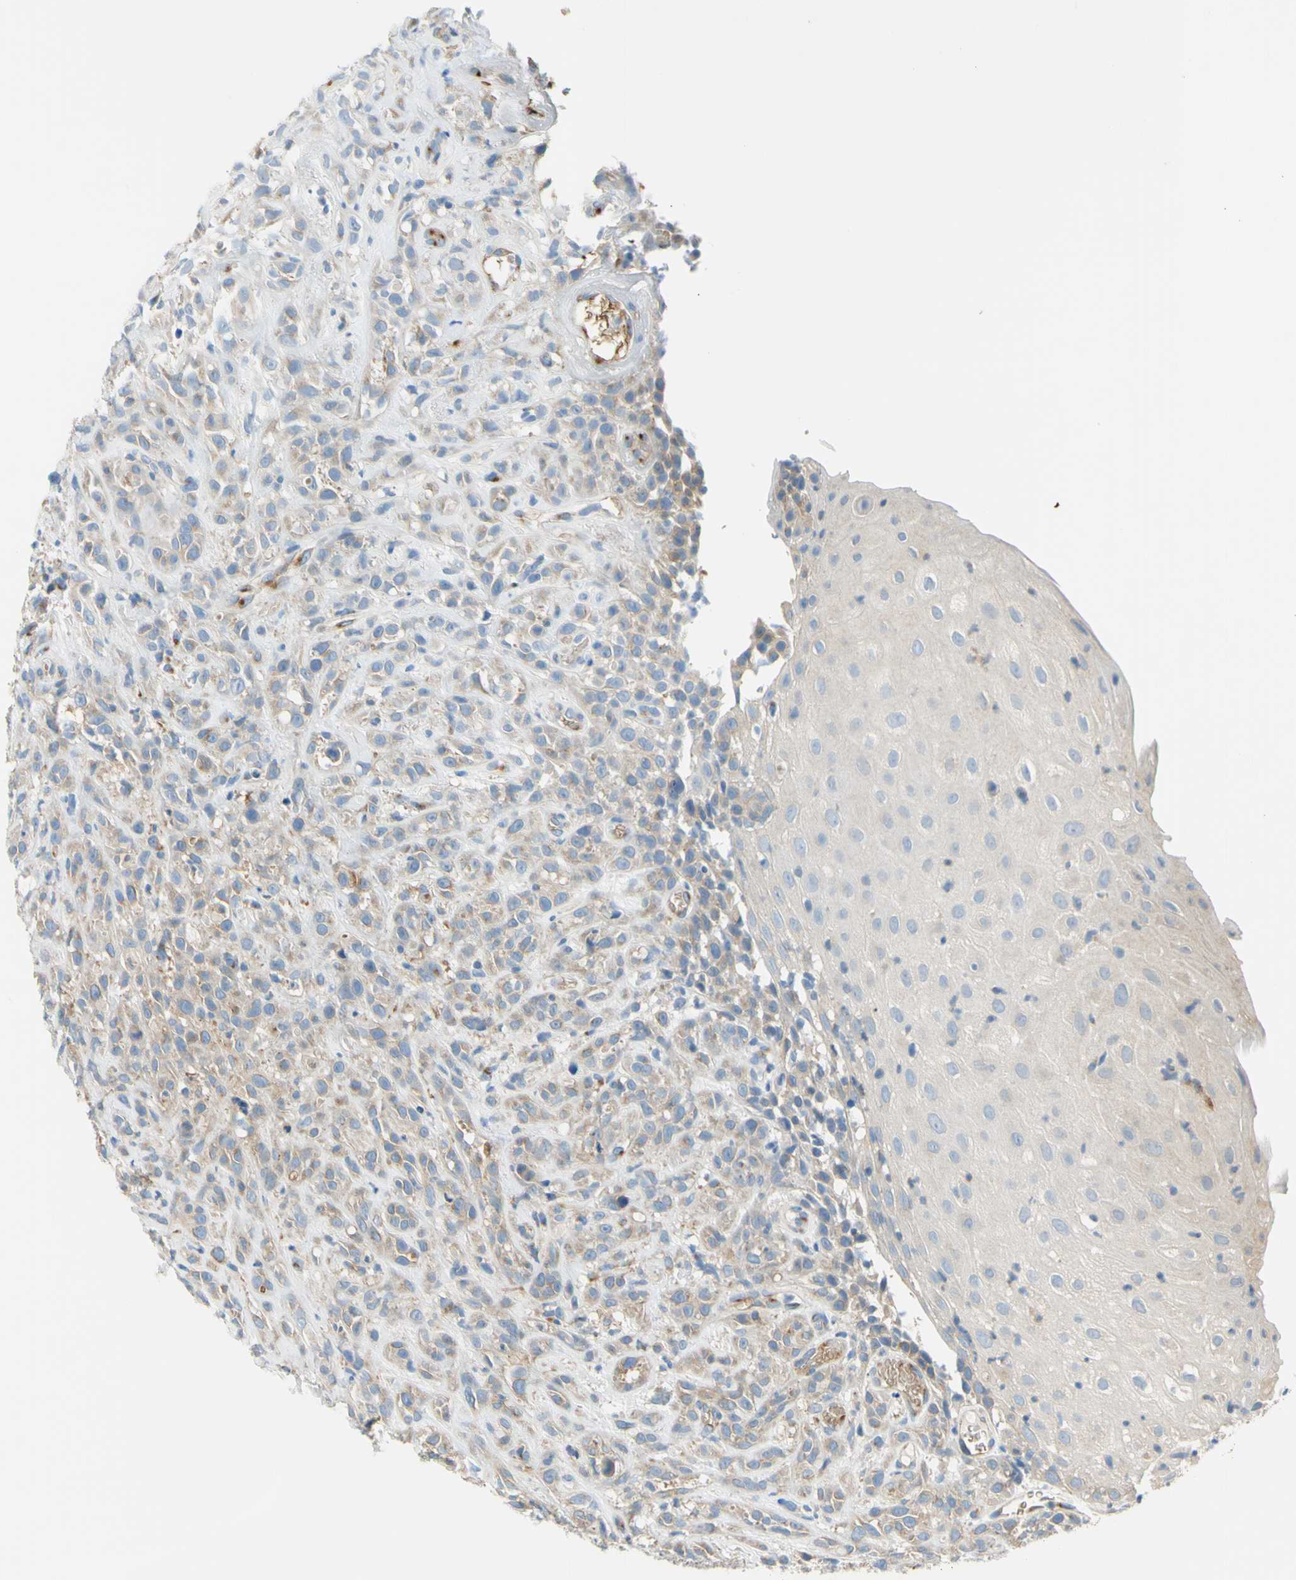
{"staining": {"intensity": "weak", "quantity": ">75%", "location": "cytoplasmic/membranous"}, "tissue": "head and neck cancer", "cell_type": "Tumor cells", "image_type": "cancer", "snomed": [{"axis": "morphology", "description": "Normal tissue, NOS"}, {"axis": "morphology", "description": "Squamous cell carcinoma, NOS"}, {"axis": "topography", "description": "Cartilage tissue"}, {"axis": "topography", "description": "Head-Neck"}], "caption": "Immunohistochemistry (DAB (3,3'-diaminobenzidine)) staining of human head and neck cancer shows weak cytoplasmic/membranous protein expression in about >75% of tumor cells.", "gene": "FRMD4B", "patient": {"sex": "male", "age": 62}}